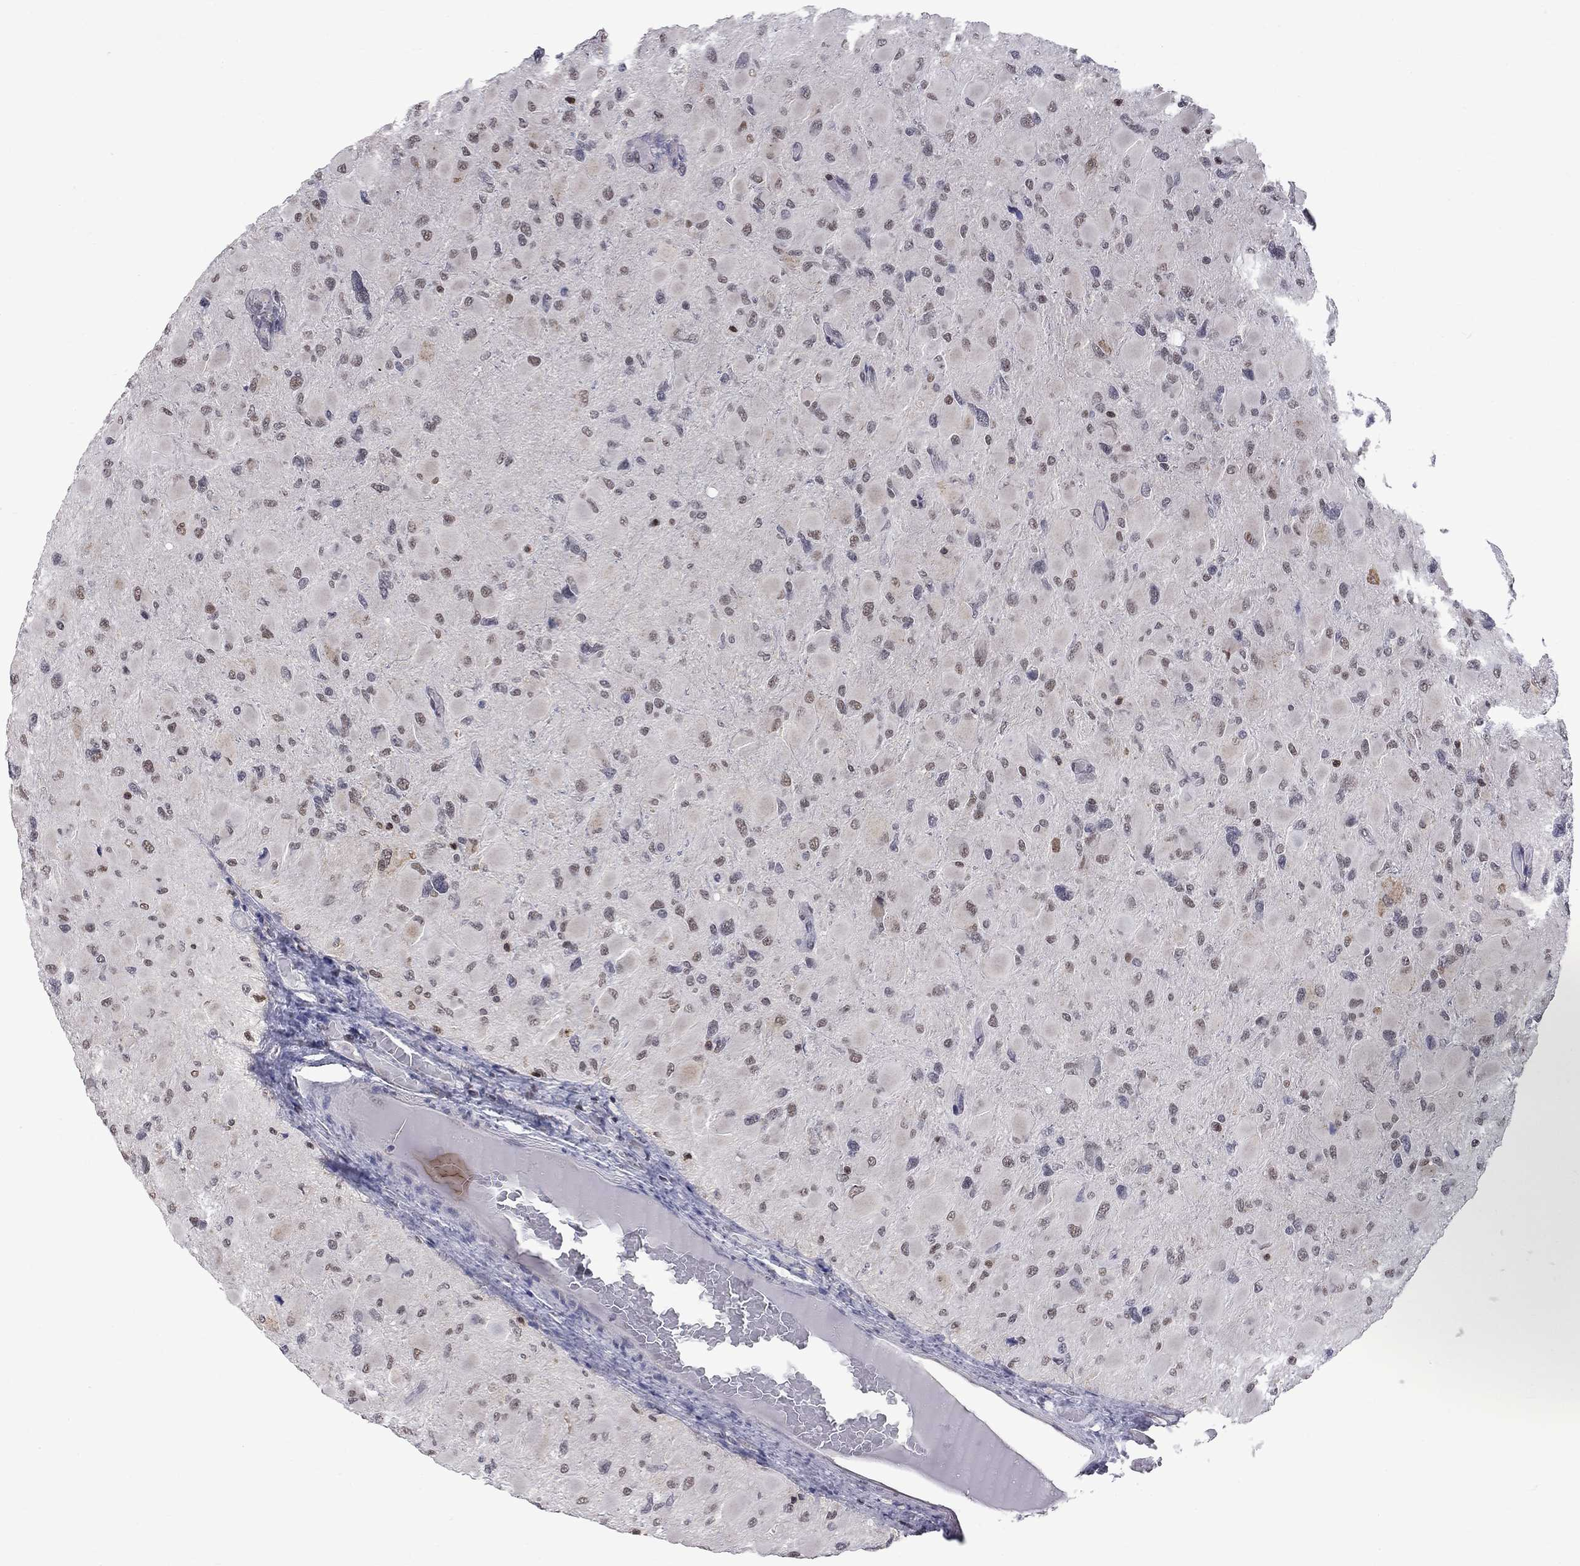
{"staining": {"intensity": "weak", "quantity": "25%-75%", "location": "nuclear"}, "tissue": "glioma", "cell_type": "Tumor cells", "image_type": "cancer", "snomed": [{"axis": "morphology", "description": "Glioma, malignant, High grade"}, {"axis": "topography", "description": "Cerebral cortex"}], "caption": "Tumor cells demonstrate weak nuclear expression in about 25%-75% of cells in high-grade glioma (malignant). The staining is performed using DAB (3,3'-diaminobenzidine) brown chromogen to label protein expression. The nuclei are counter-stained blue using hematoxylin.", "gene": "RFWD3", "patient": {"sex": "female", "age": 36}}